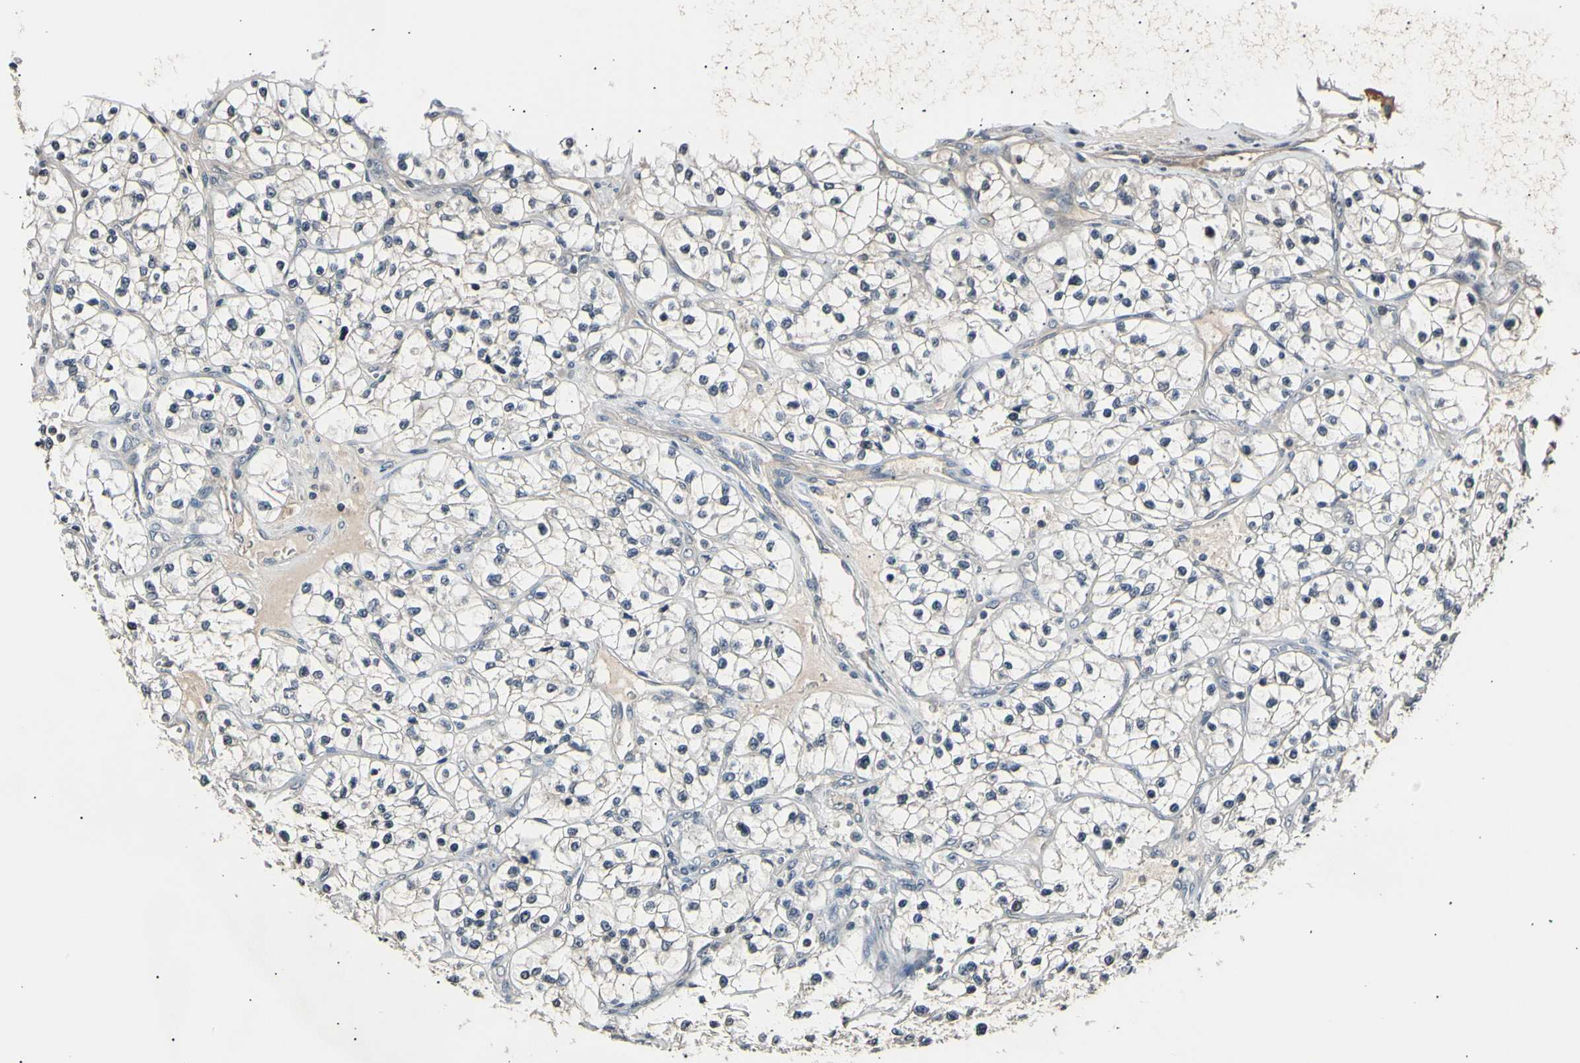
{"staining": {"intensity": "negative", "quantity": "none", "location": "none"}, "tissue": "renal cancer", "cell_type": "Tumor cells", "image_type": "cancer", "snomed": [{"axis": "morphology", "description": "Adenocarcinoma, NOS"}, {"axis": "topography", "description": "Kidney"}], "caption": "Immunohistochemistry of renal cancer reveals no expression in tumor cells.", "gene": "AK1", "patient": {"sex": "female", "age": 57}}